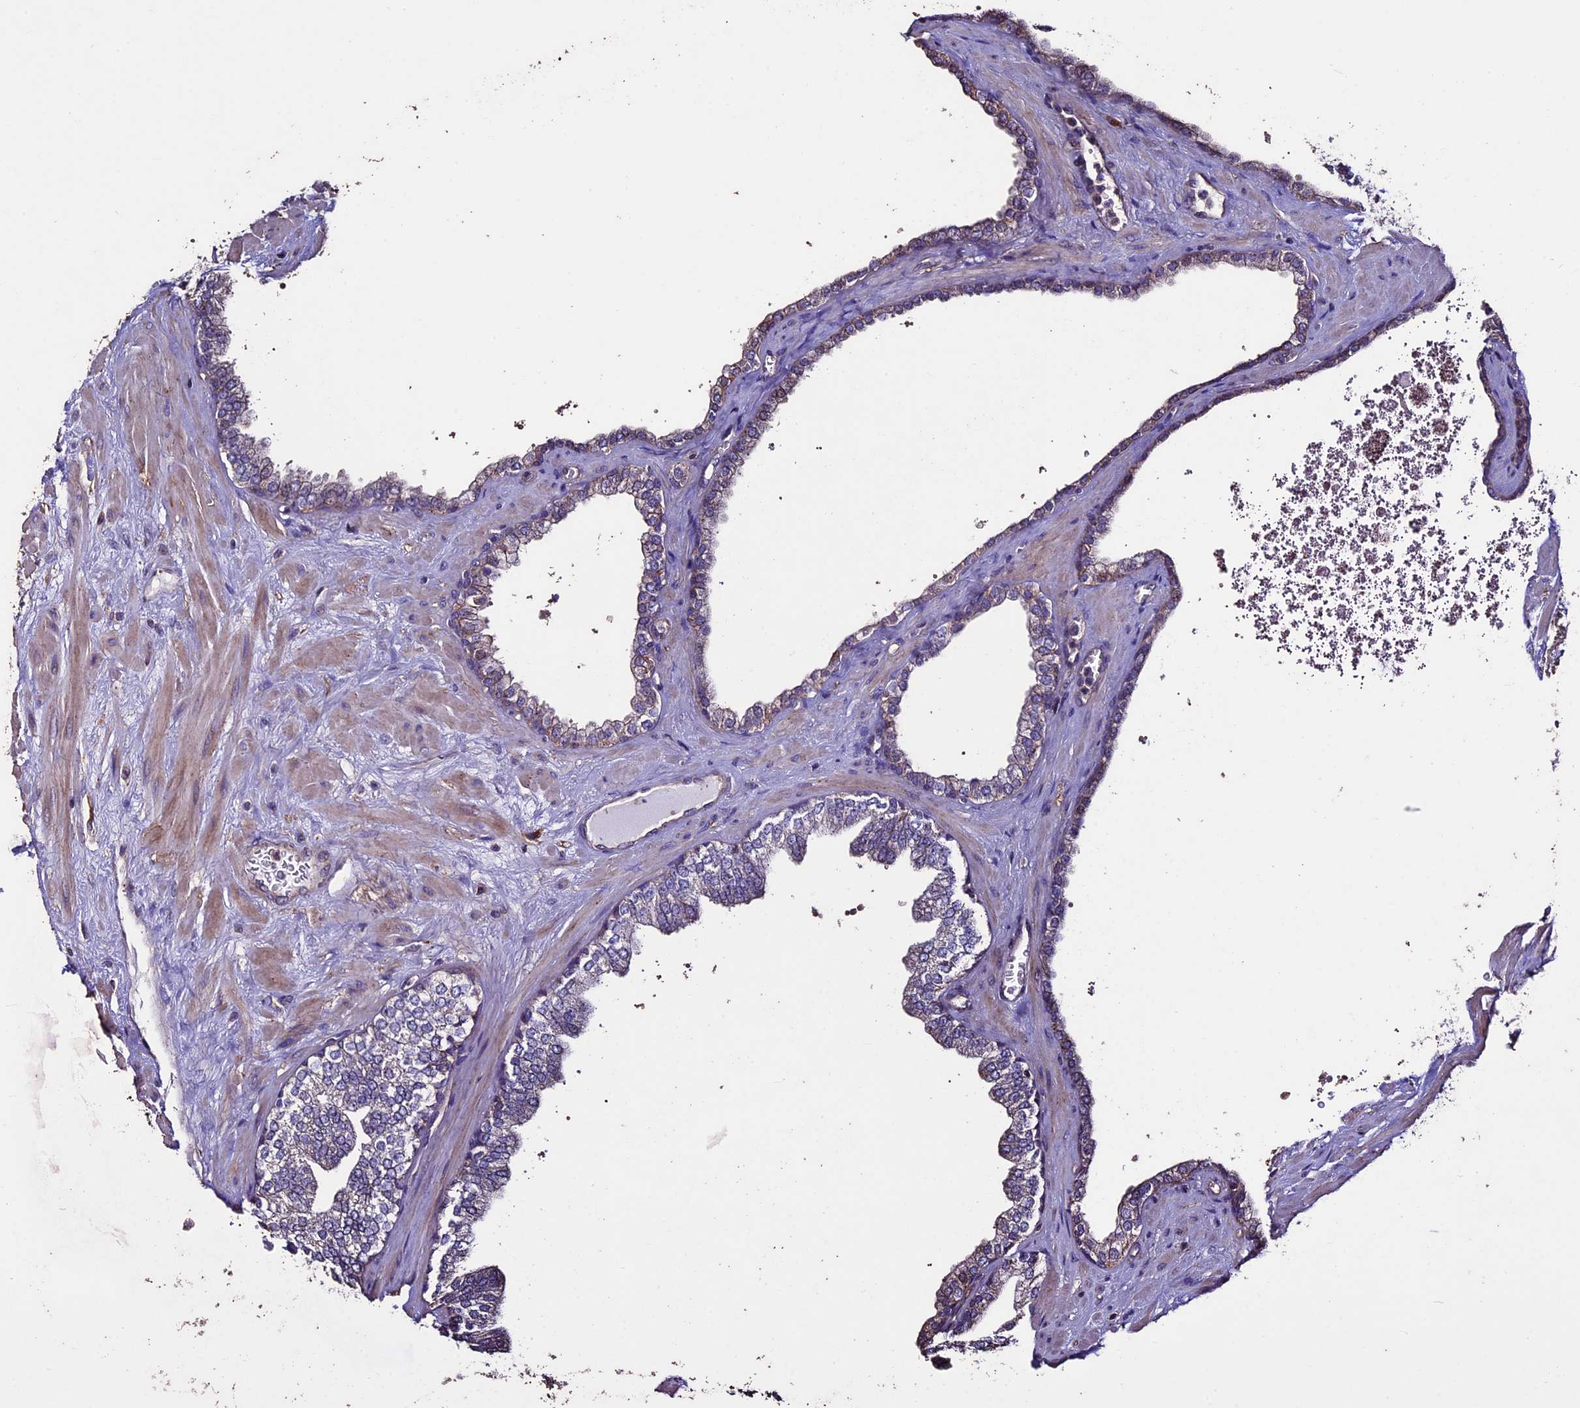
{"staining": {"intensity": "weak", "quantity": "<25%", "location": "cytoplasmic/membranous"}, "tissue": "prostate", "cell_type": "Glandular cells", "image_type": "normal", "snomed": [{"axis": "morphology", "description": "Normal tissue, NOS"}, {"axis": "topography", "description": "Prostate"}], "caption": "DAB immunohistochemical staining of benign prostate demonstrates no significant positivity in glandular cells.", "gene": "USB1", "patient": {"sex": "male", "age": 60}}